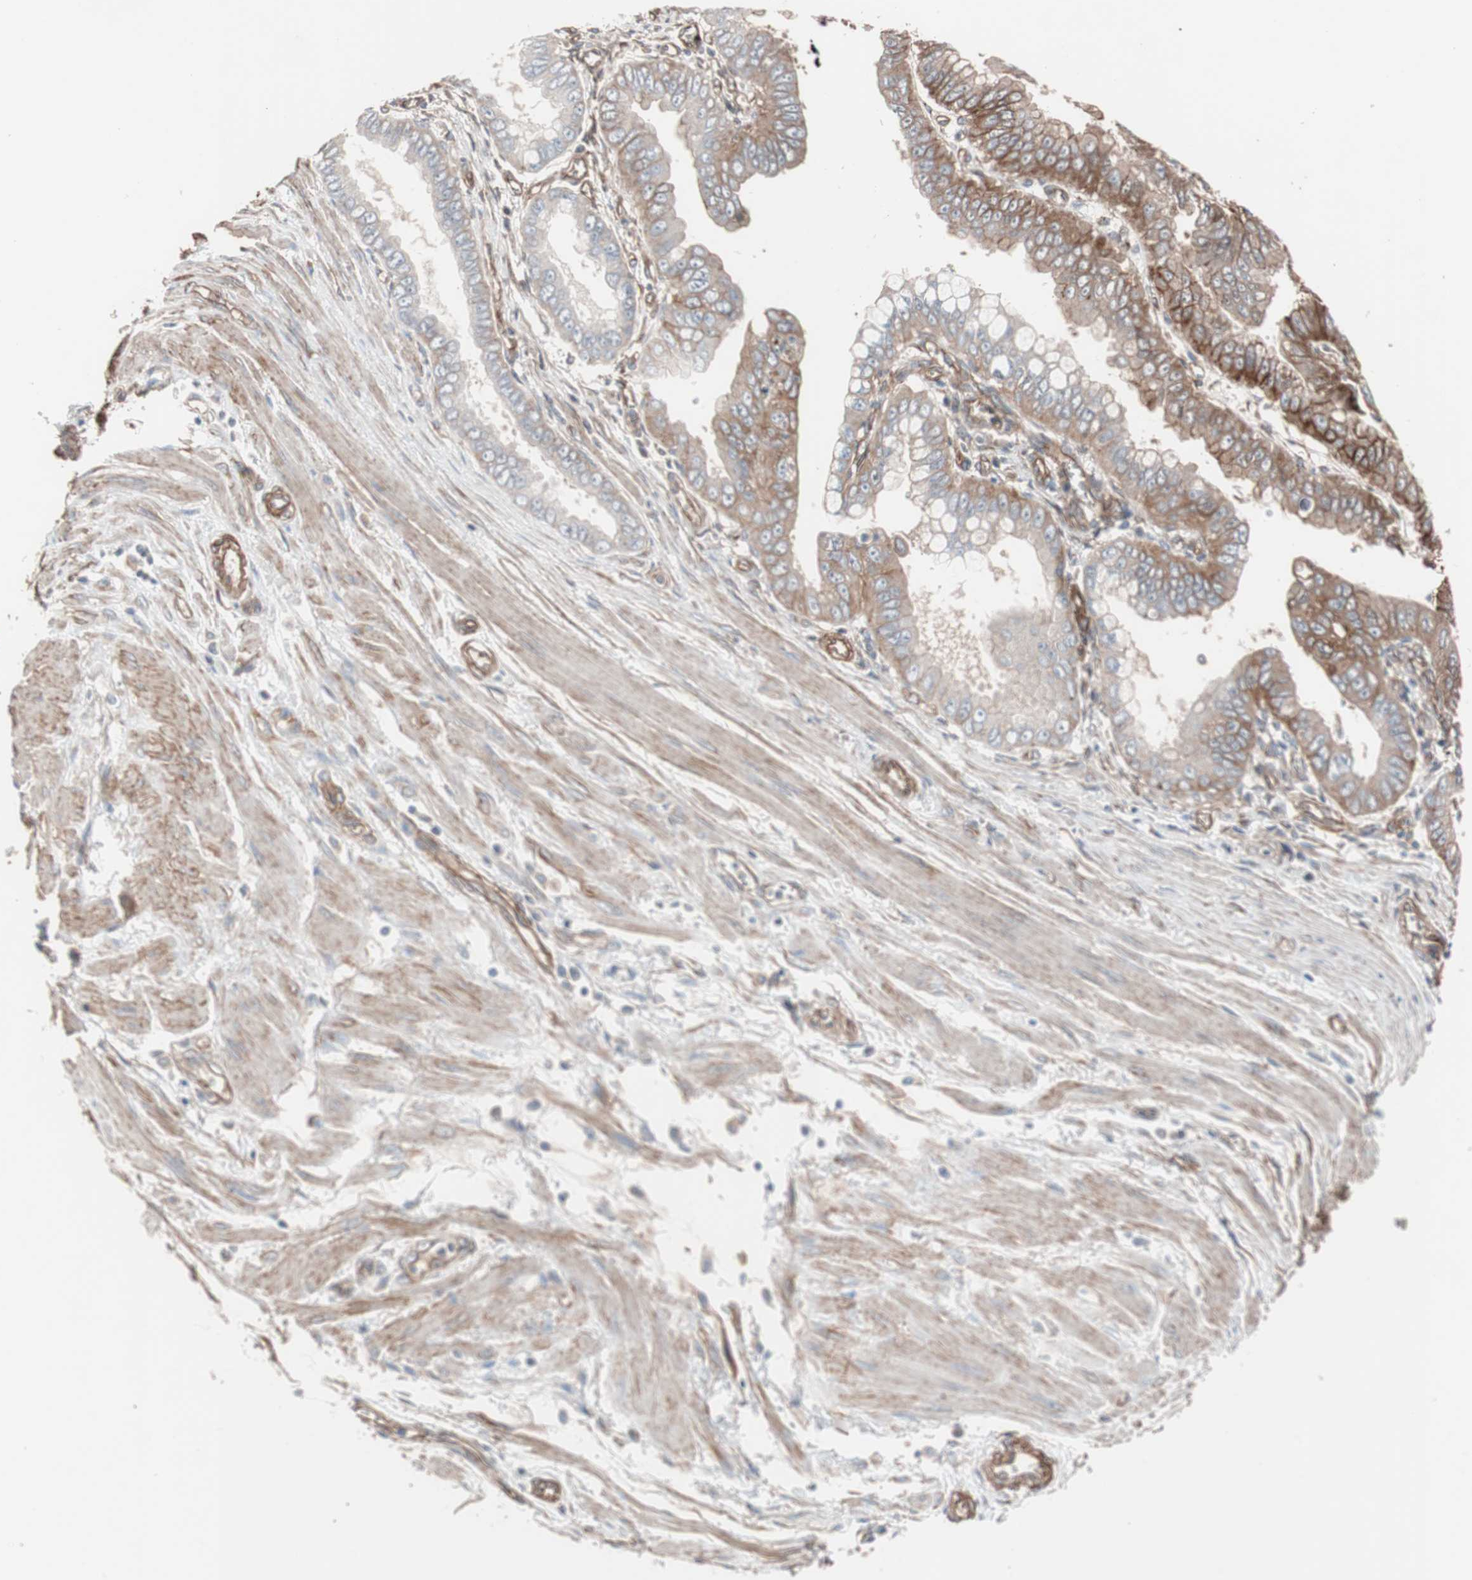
{"staining": {"intensity": "moderate", "quantity": ">75%", "location": "cytoplasmic/membranous"}, "tissue": "pancreatic cancer", "cell_type": "Tumor cells", "image_type": "cancer", "snomed": [{"axis": "morphology", "description": "Normal tissue, NOS"}, {"axis": "topography", "description": "Lymph node"}], "caption": "Tumor cells reveal medium levels of moderate cytoplasmic/membranous expression in approximately >75% of cells in human pancreatic cancer.", "gene": "SPINT1", "patient": {"sex": "male", "age": 50}}